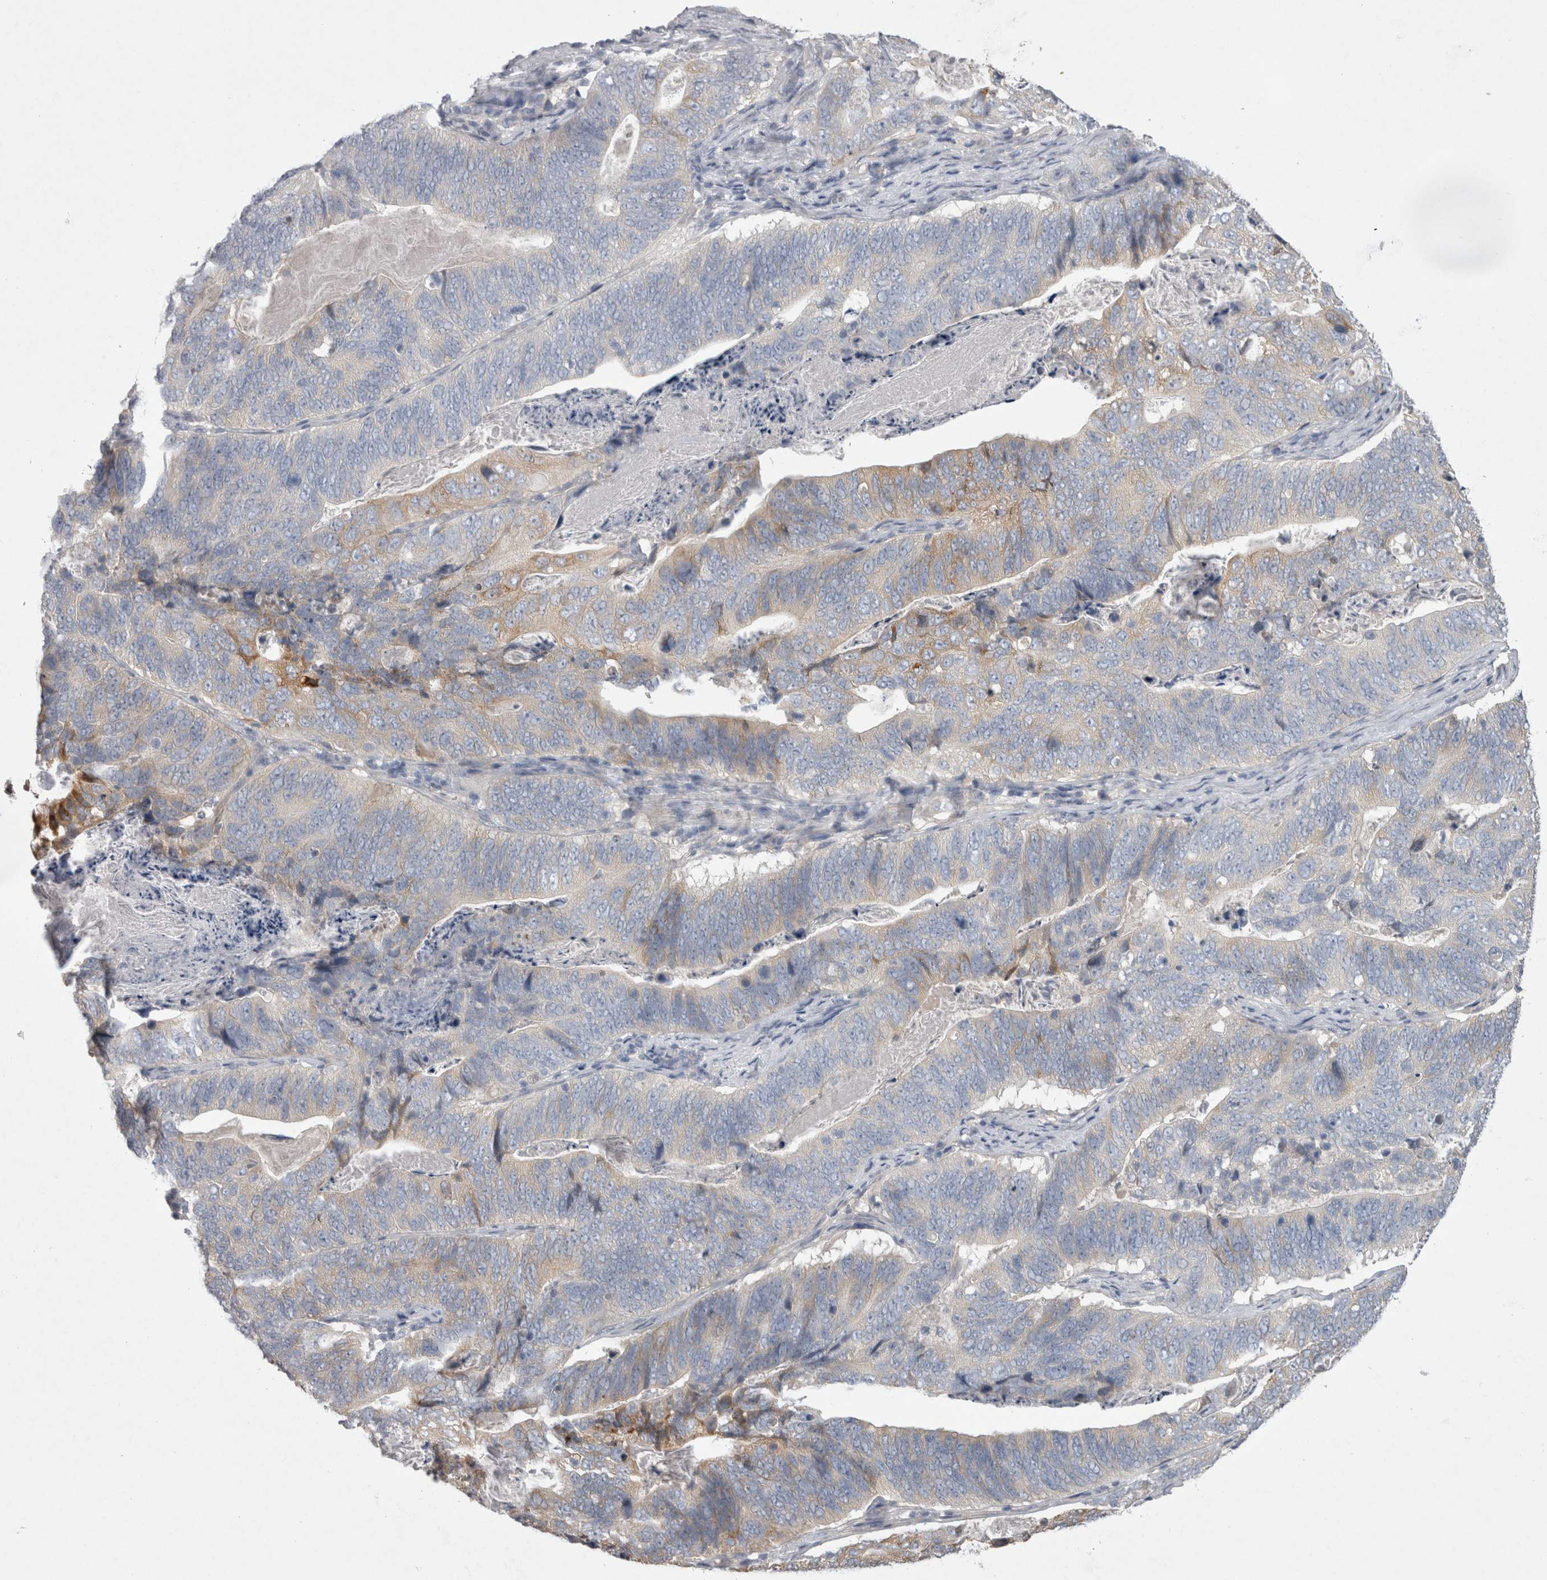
{"staining": {"intensity": "weak", "quantity": "<25%", "location": "cytoplasmic/membranous"}, "tissue": "stomach cancer", "cell_type": "Tumor cells", "image_type": "cancer", "snomed": [{"axis": "morphology", "description": "Normal tissue, NOS"}, {"axis": "morphology", "description": "Adenocarcinoma, NOS"}, {"axis": "topography", "description": "Stomach"}], "caption": "IHC of human stomach cancer (adenocarcinoma) shows no staining in tumor cells.", "gene": "LRRC40", "patient": {"sex": "female", "age": 89}}